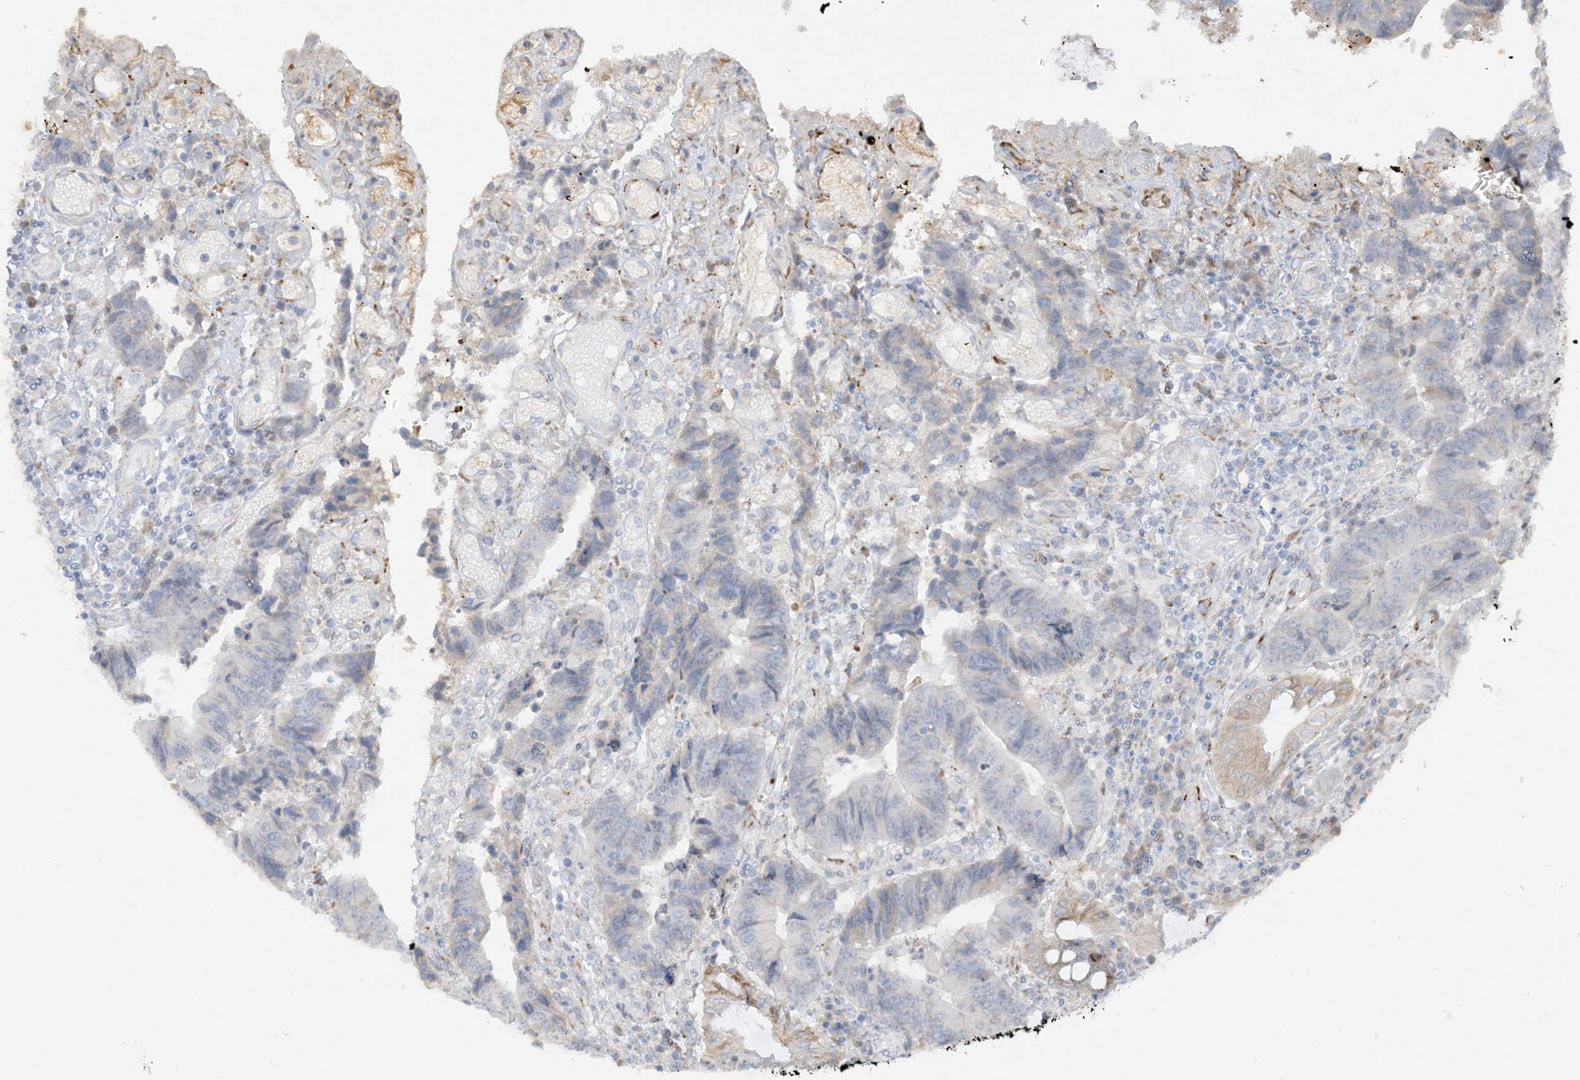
{"staining": {"intensity": "negative", "quantity": "none", "location": "none"}, "tissue": "colorectal cancer", "cell_type": "Tumor cells", "image_type": "cancer", "snomed": [{"axis": "morphology", "description": "Adenocarcinoma, NOS"}, {"axis": "topography", "description": "Rectum"}], "caption": "High power microscopy photomicrograph of an immunohistochemistry (IHC) image of adenocarcinoma (colorectal), revealing no significant positivity in tumor cells.", "gene": "LOXL3", "patient": {"sex": "male", "age": 84}}